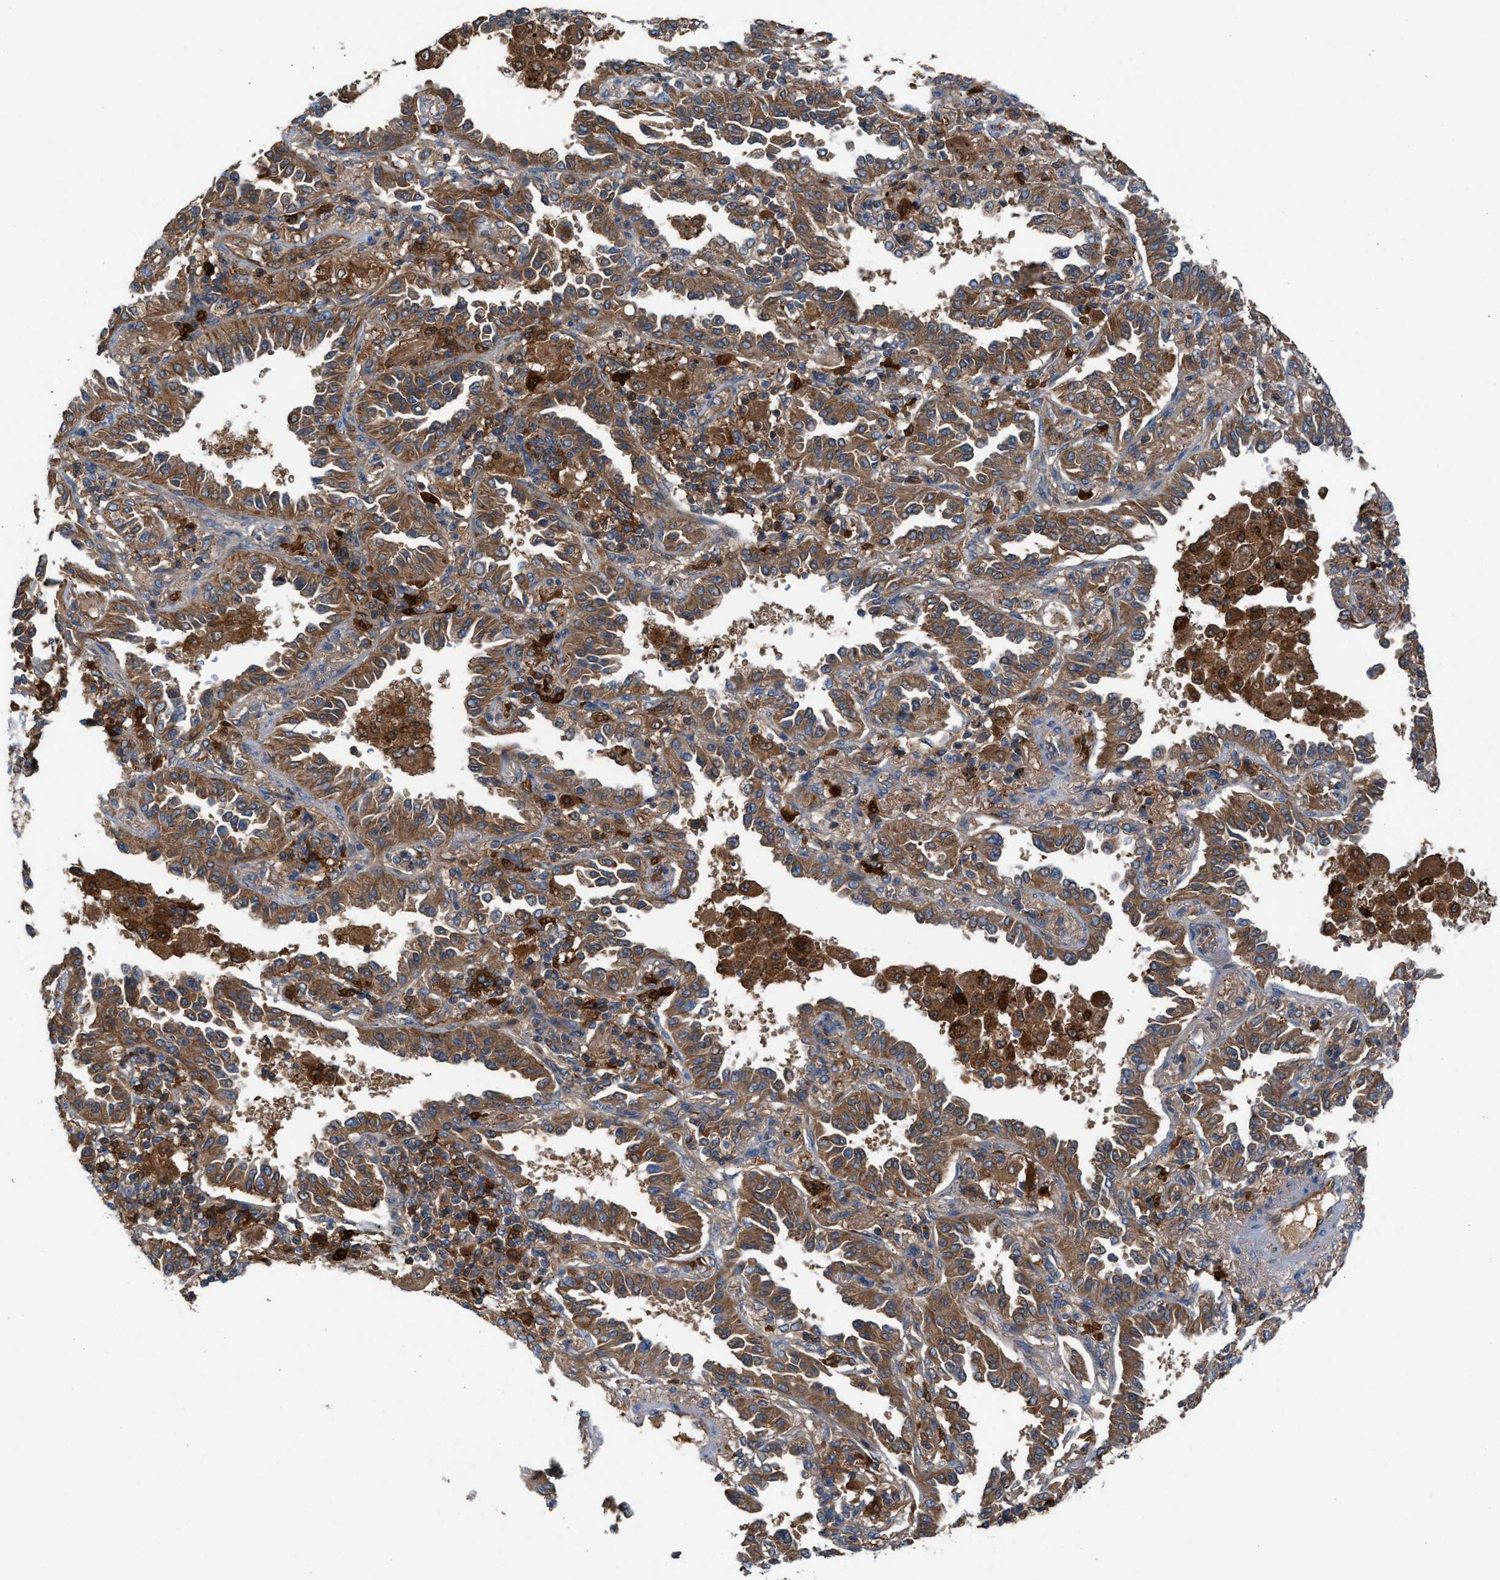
{"staining": {"intensity": "moderate", "quantity": ">75%", "location": "cytoplasmic/membranous"}, "tissue": "lung cancer", "cell_type": "Tumor cells", "image_type": "cancer", "snomed": [{"axis": "morphology", "description": "Normal tissue, NOS"}, {"axis": "morphology", "description": "Adenocarcinoma, NOS"}, {"axis": "topography", "description": "Lung"}], "caption": "An image showing moderate cytoplasmic/membranous expression in approximately >75% of tumor cells in adenocarcinoma (lung), as visualized by brown immunohistochemical staining.", "gene": "TPK1", "patient": {"sex": "male", "age": 59}}